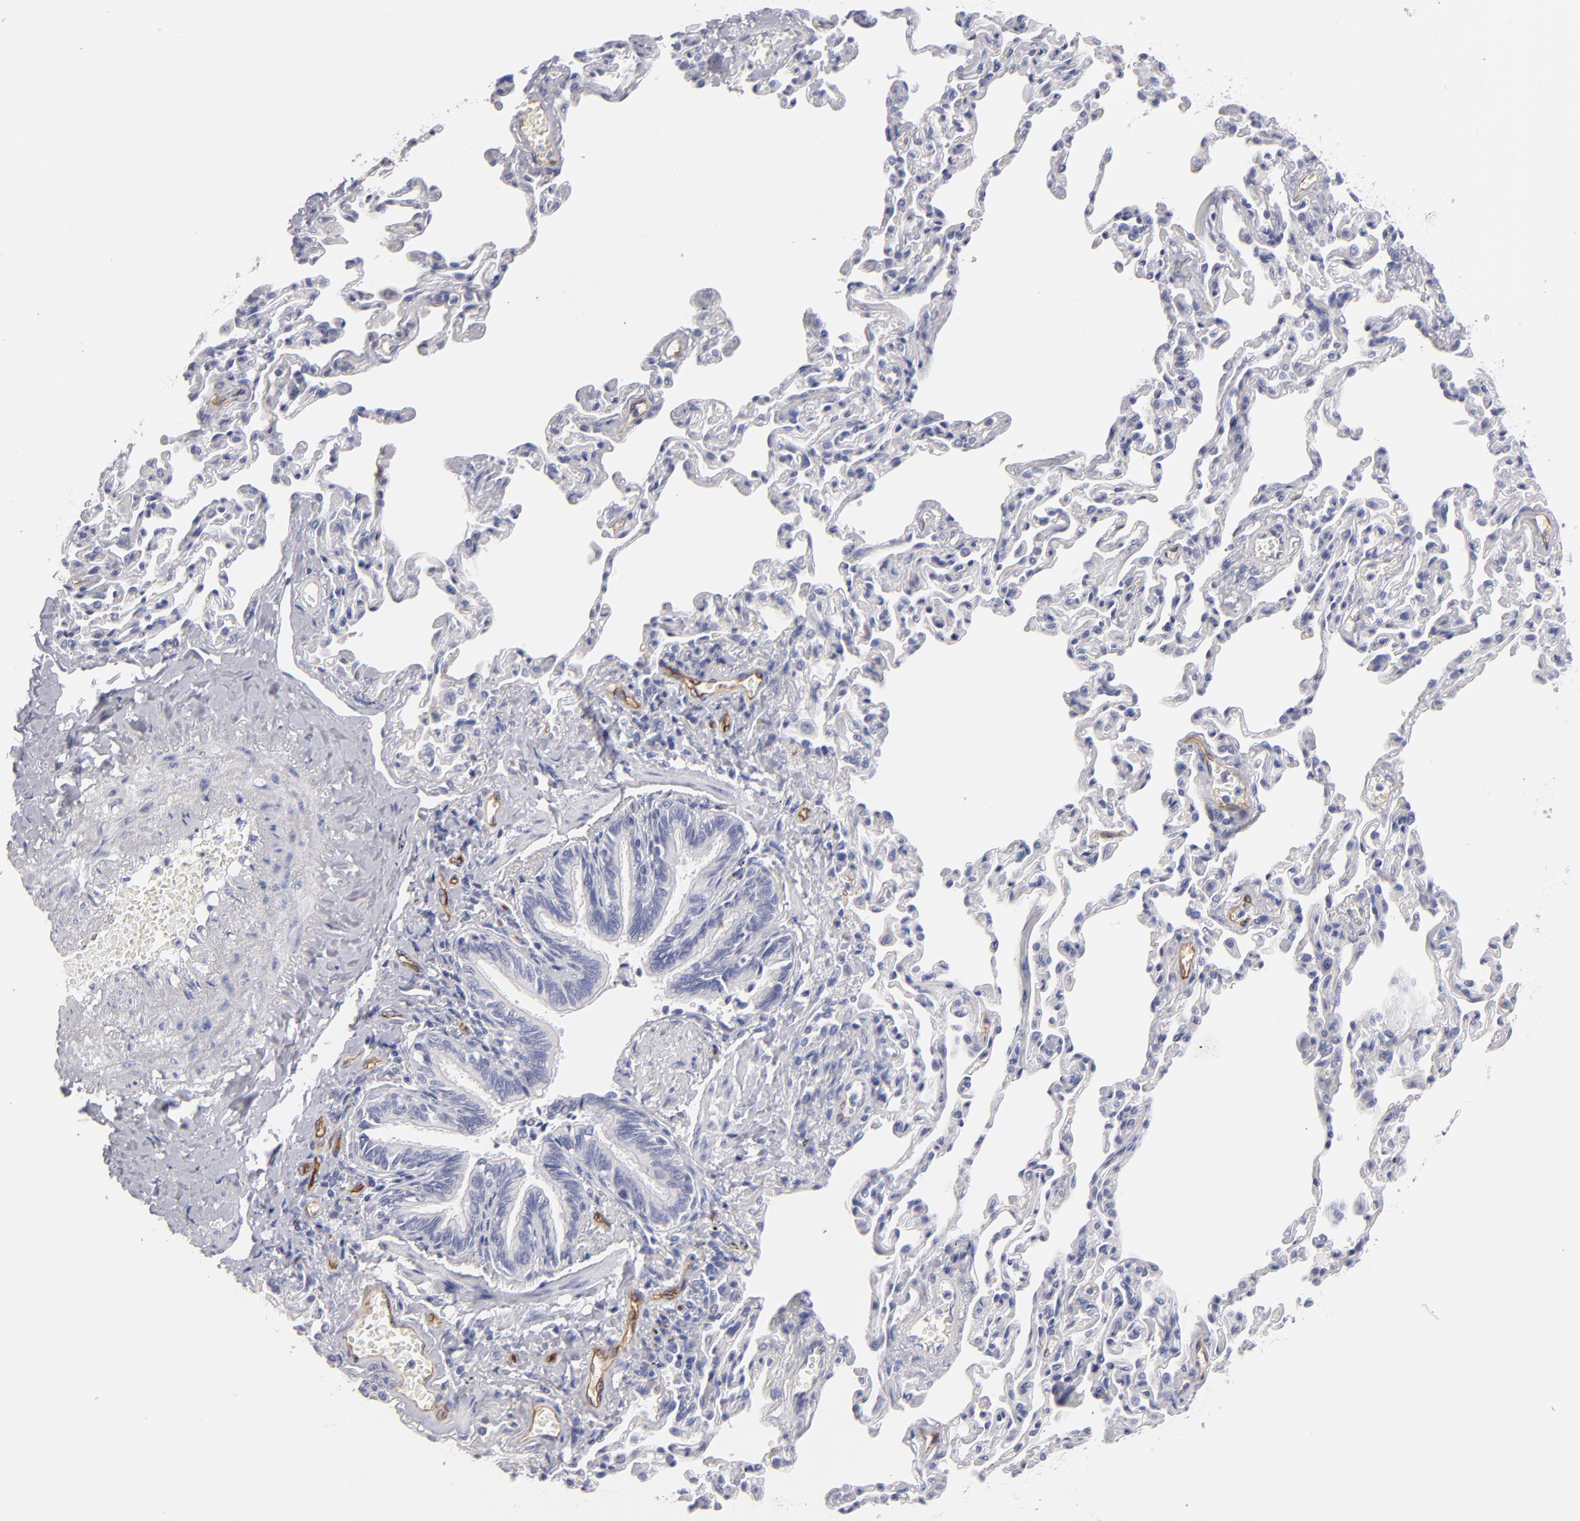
{"staining": {"intensity": "negative", "quantity": "none", "location": "none"}, "tissue": "bronchus", "cell_type": "Respiratory epithelial cells", "image_type": "normal", "snomed": [{"axis": "morphology", "description": "Normal tissue, NOS"}, {"axis": "topography", "description": "Lung"}], "caption": "Immunohistochemistry (IHC) photomicrograph of normal human bronchus stained for a protein (brown), which demonstrates no positivity in respiratory epithelial cells.", "gene": "PLVAP", "patient": {"sex": "male", "age": 64}}